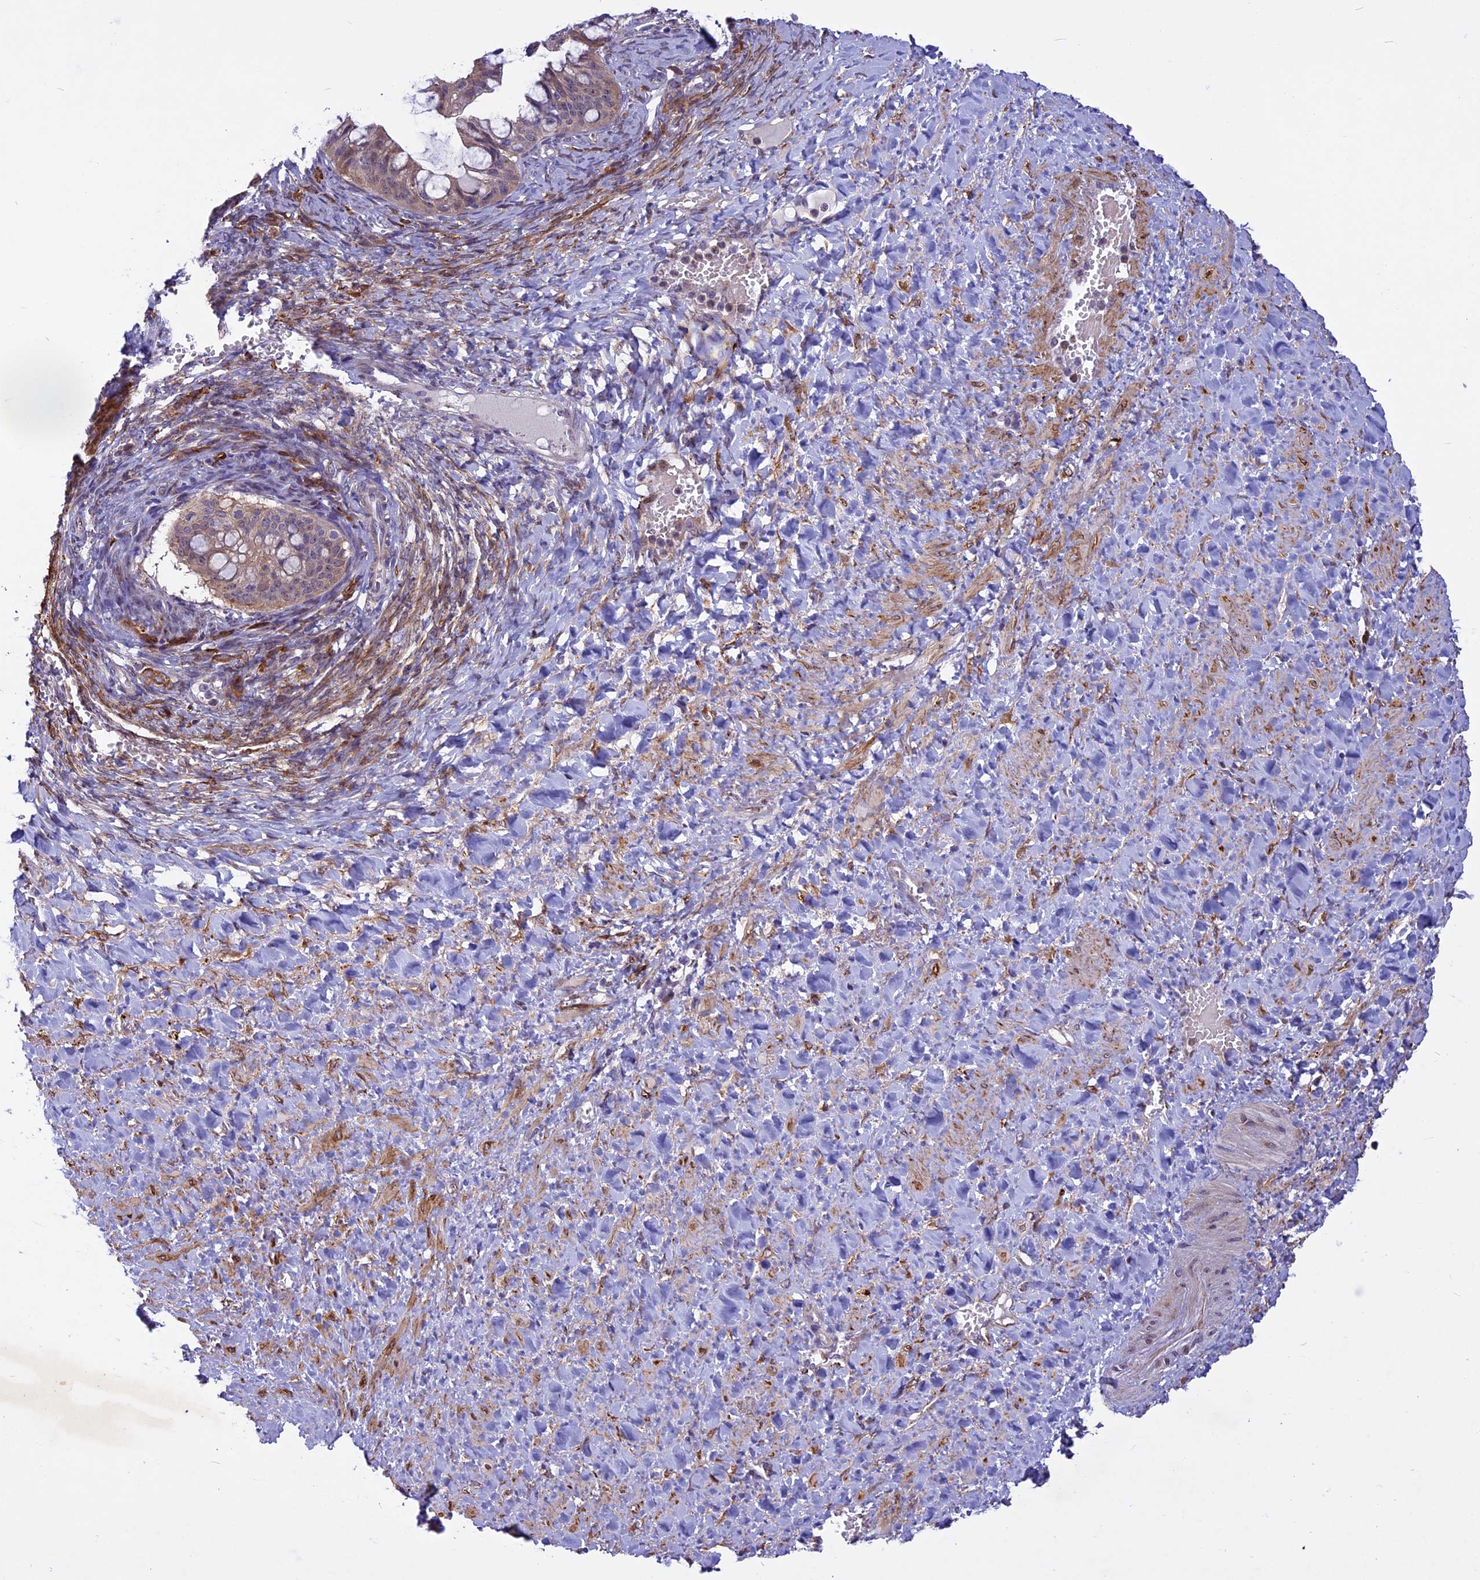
{"staining": {"intensity": "moderate", "quantity": ">75%", "location": "cytoplasmic/membranous"}, "tissue": "ovarian cancer", "cell_type": "Tumor cells", "image_type": "cancer", "snomed": [{"axis": "morphology", "description": "Cystadenocarcinoma, mucinous, NOS"}, {"axis": "topography", "description": "Ovary"}], "caption": "There is medium levels of moderate cytoplasmic/membranous staining in tumor cells of ovarian cancer (mucinous cystadenocarcinoma), as demonstrated by immunohistochemical staining (brown color).", "gene": "MIEF2", "patient": {"sex": "female", "age": 73}}